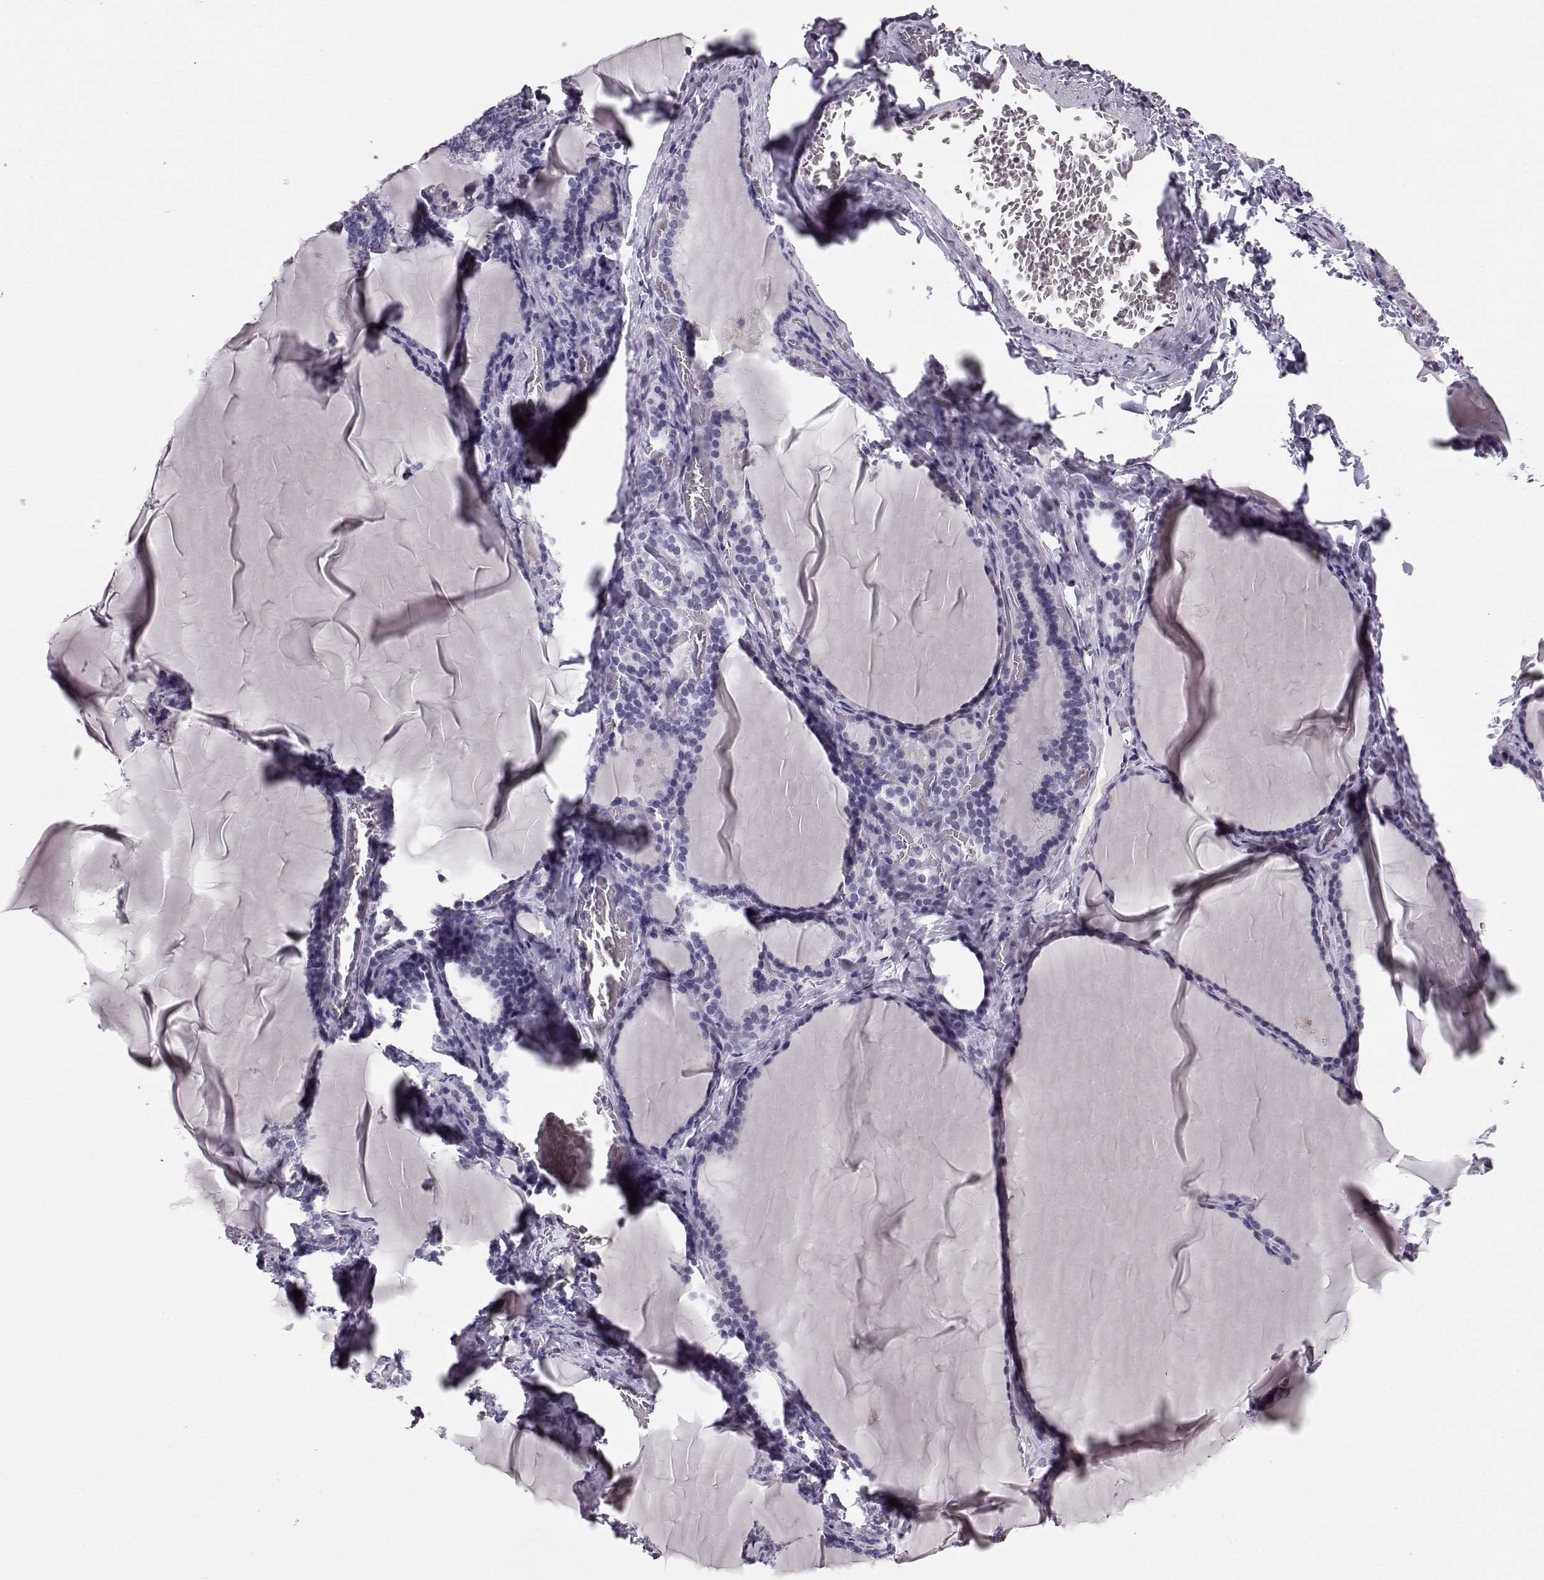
{"staining": {"intensity": "negative", "quantity": "none", "location": "none"}, "tissue": "thyroid gland", "cell_type": "Glandular cells", "image_type": "normal", "snomed": [{"axis": "morphology", "description": "Normal tissue, NOS"}, {"axis": "morphology", "description": "Hyperplasia, NOS"}, {"axis": "topography", "description": "Thyroid gland"}], "caption": "The image exhibits no staining of glandular cells in normal thyroid gland.", "gene": "POU1F1", "patient": {"sex": "female", "age": 27}}